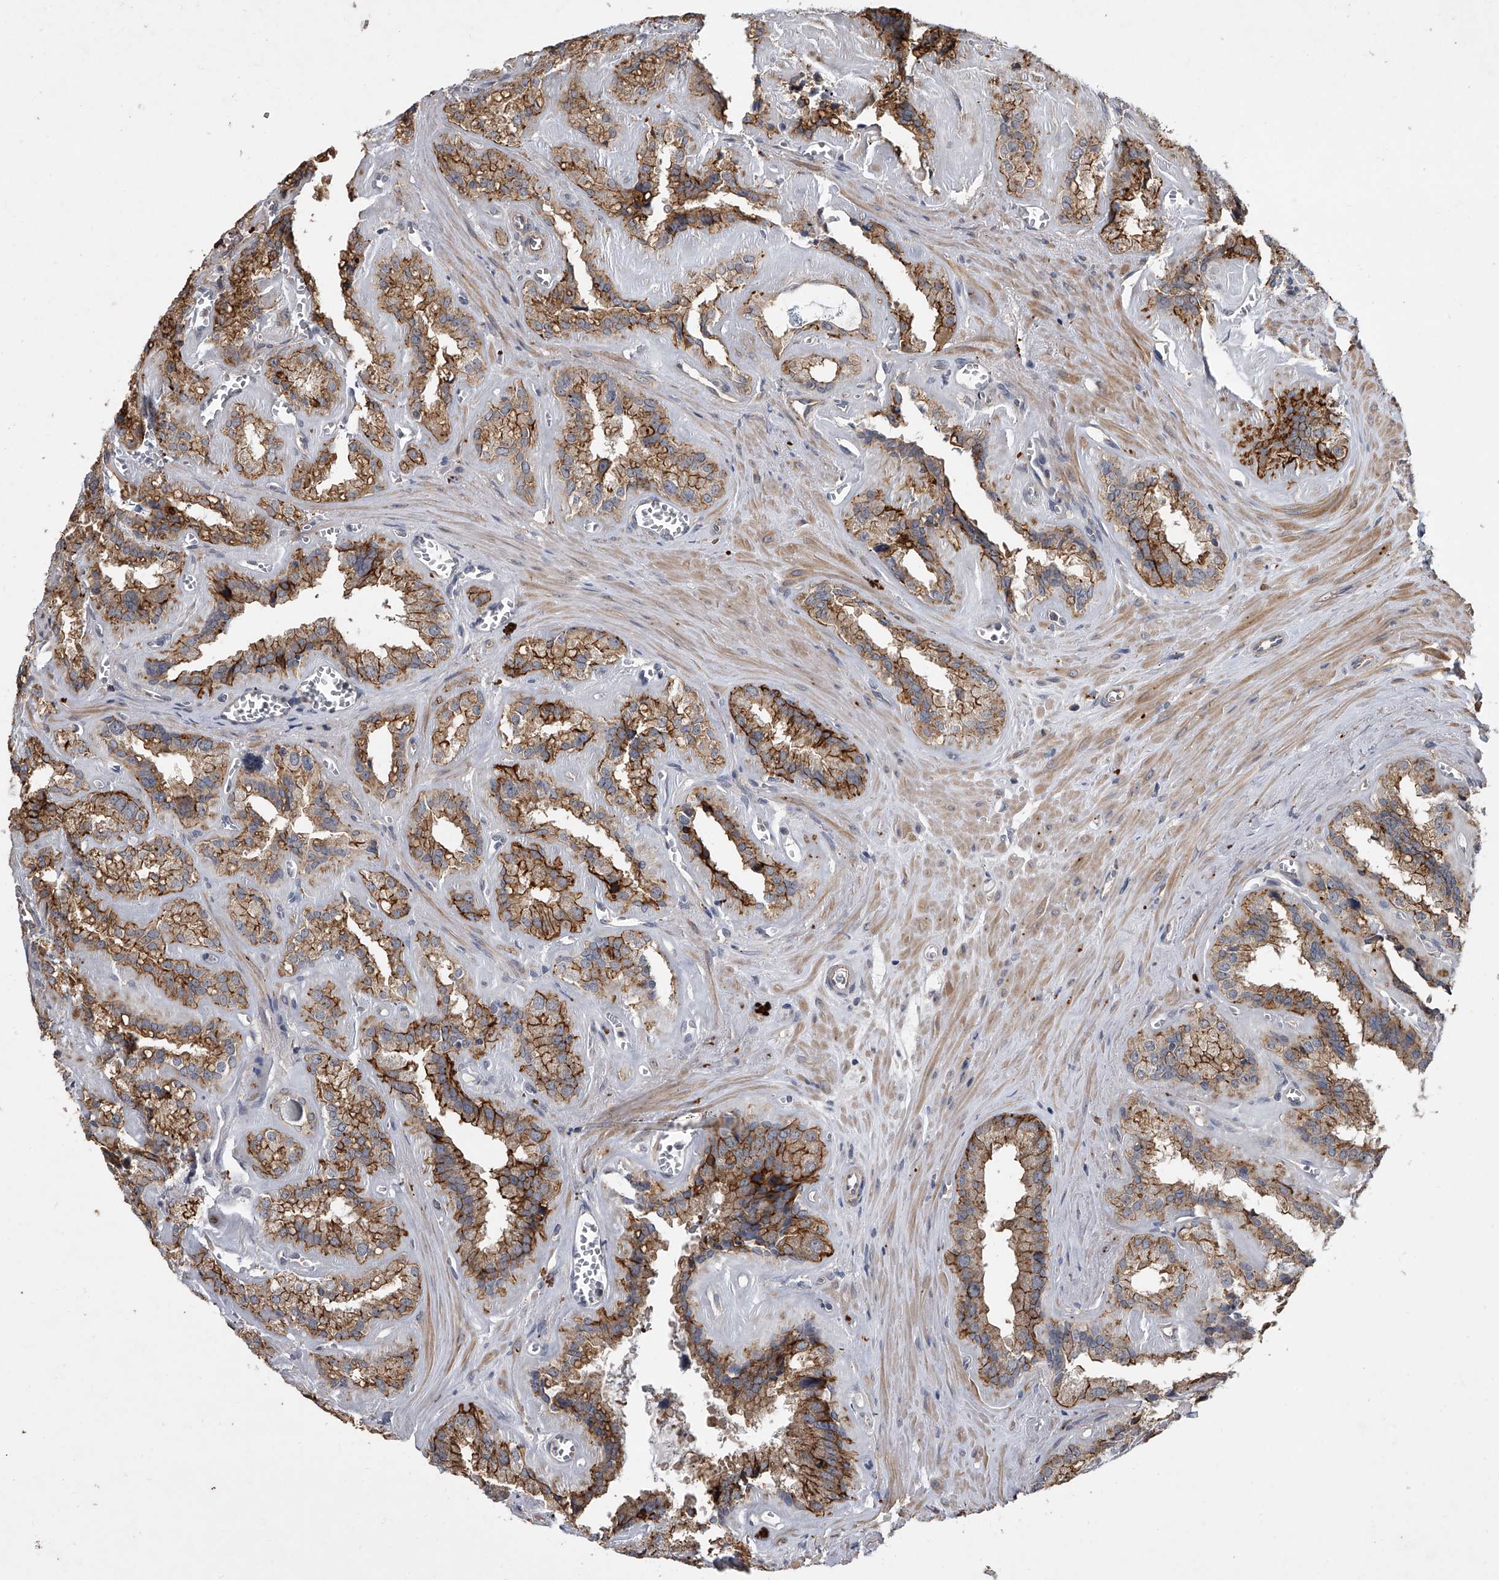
{"staining": {"intensity": "strong", "quantity": ">75%", "location": "cytoplasmic/membranous"}, "tissue": "seminal vesicle", "cell_type": "Glandular cells", "image_type": "normal", "snomed": [{"axis": "morphology", "description": "Normal tissue, NOS"}, {"axis": "topography", "description": "Prostate"}, {"axis": "topography", "description": "Seminal veicle"}], "caption": "Immunohistochemistry image of benign seminal vesicle: human seminal vesicle stained using IHC reveals high levels of strong protein expression localized specifically in the cytoplasmic/membranous of glandular cells, appearing as a cytoplasmic/membranous brown color.", "gene": "DOCK9", "patient": {"sex": "male", "age": 59}}